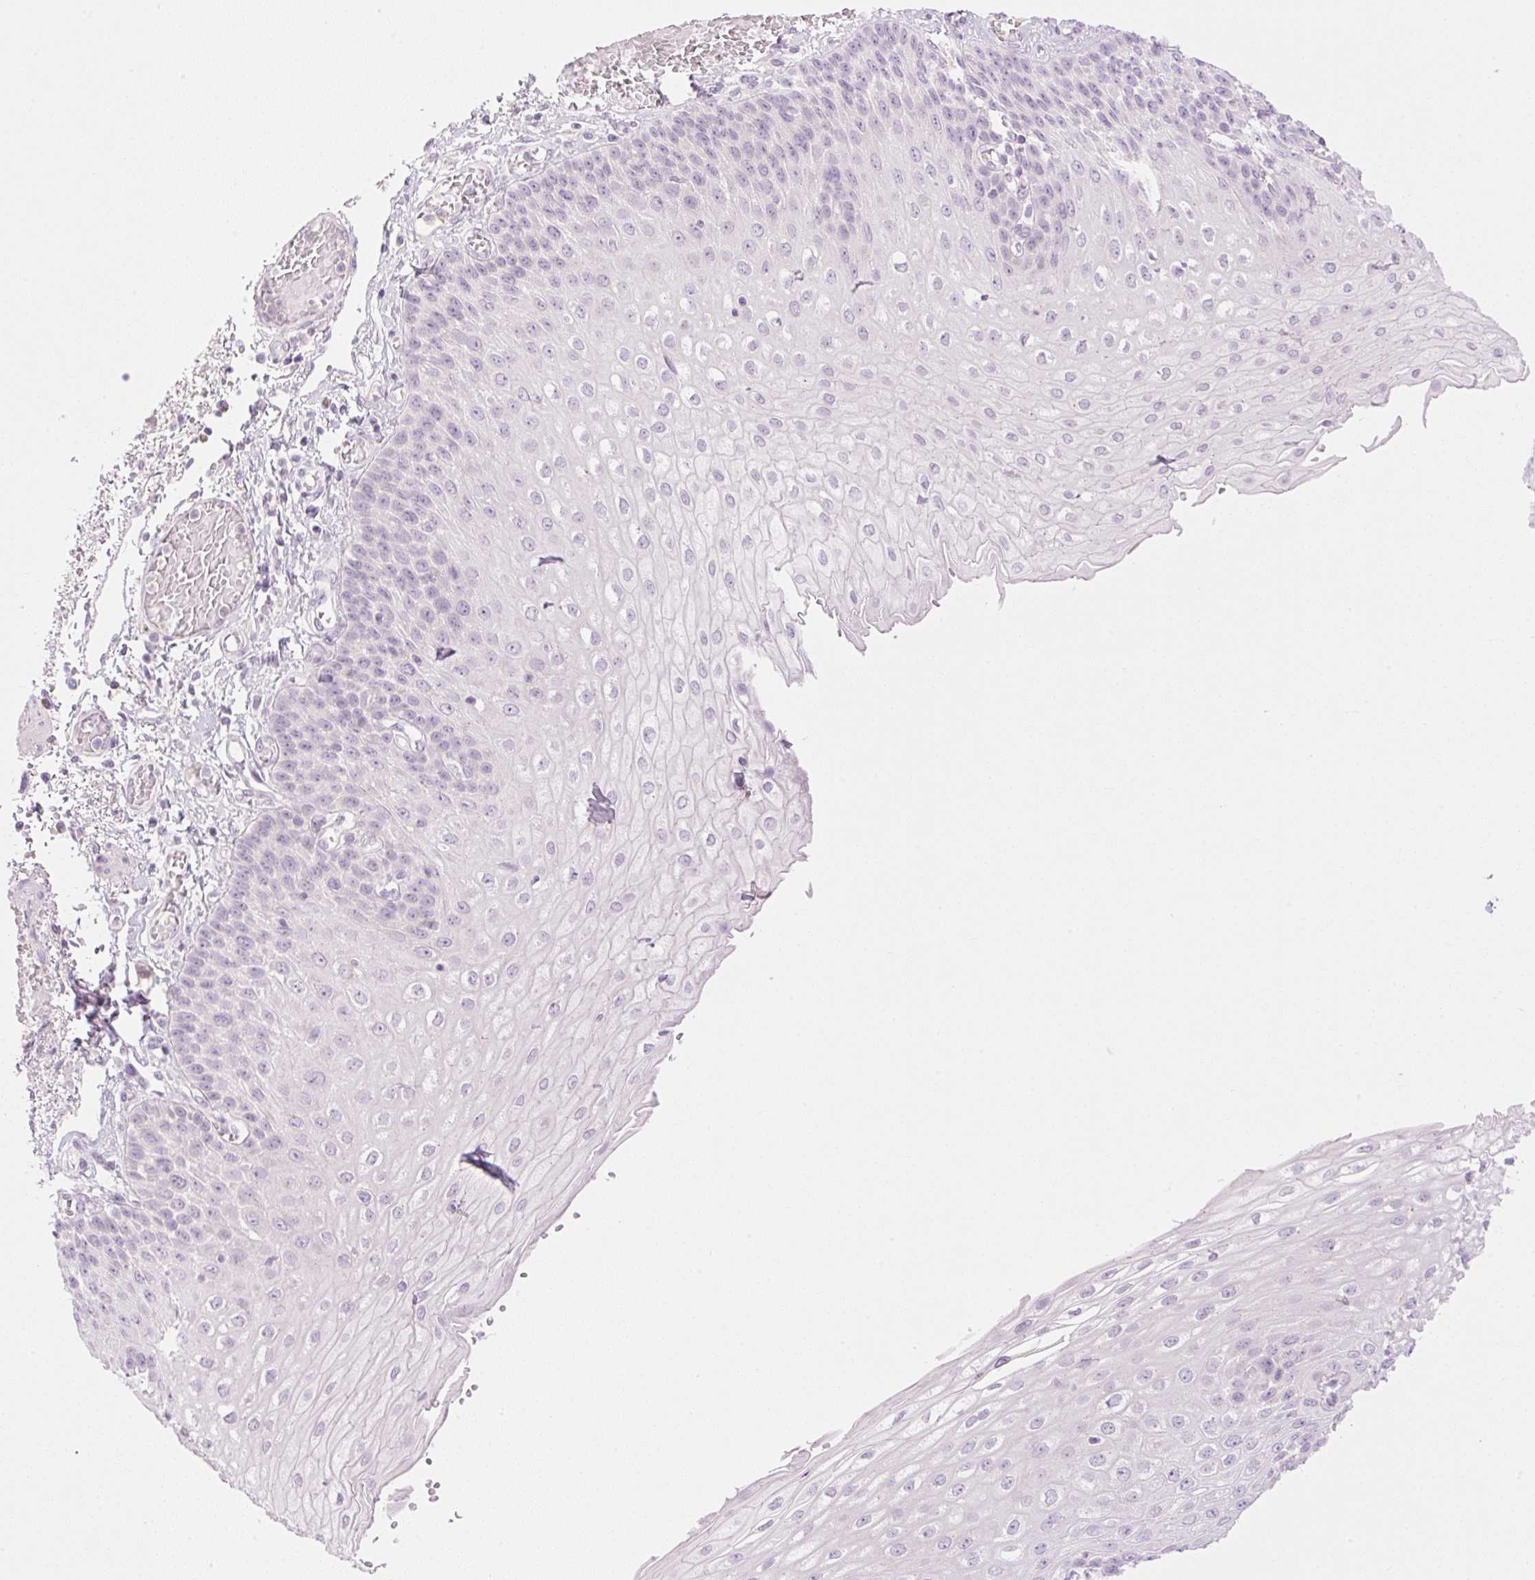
{"staining": {"intensity": "negative", "quantity": "none", "location": "none"}, "tissue": "esophagus", "cell_type": "Squamous epithelial cells", "image_type": "normal", "snomed": [{"axis": "morphology", "description": "Normal tissue, NOS"}, {"axis": "morphology", "description": "Adenocarcinoma, NOS"}, {"axis": "topography", "description": "Esophagus"}], "caption": "IHC of unremarkable human esophagus shows no staining in squamous epithelial cells. (Immunohistochemistry, brightfield microscopy, high magnification).", "gene": "TBX15", "patient": {"sex": "male", "age": 81}}